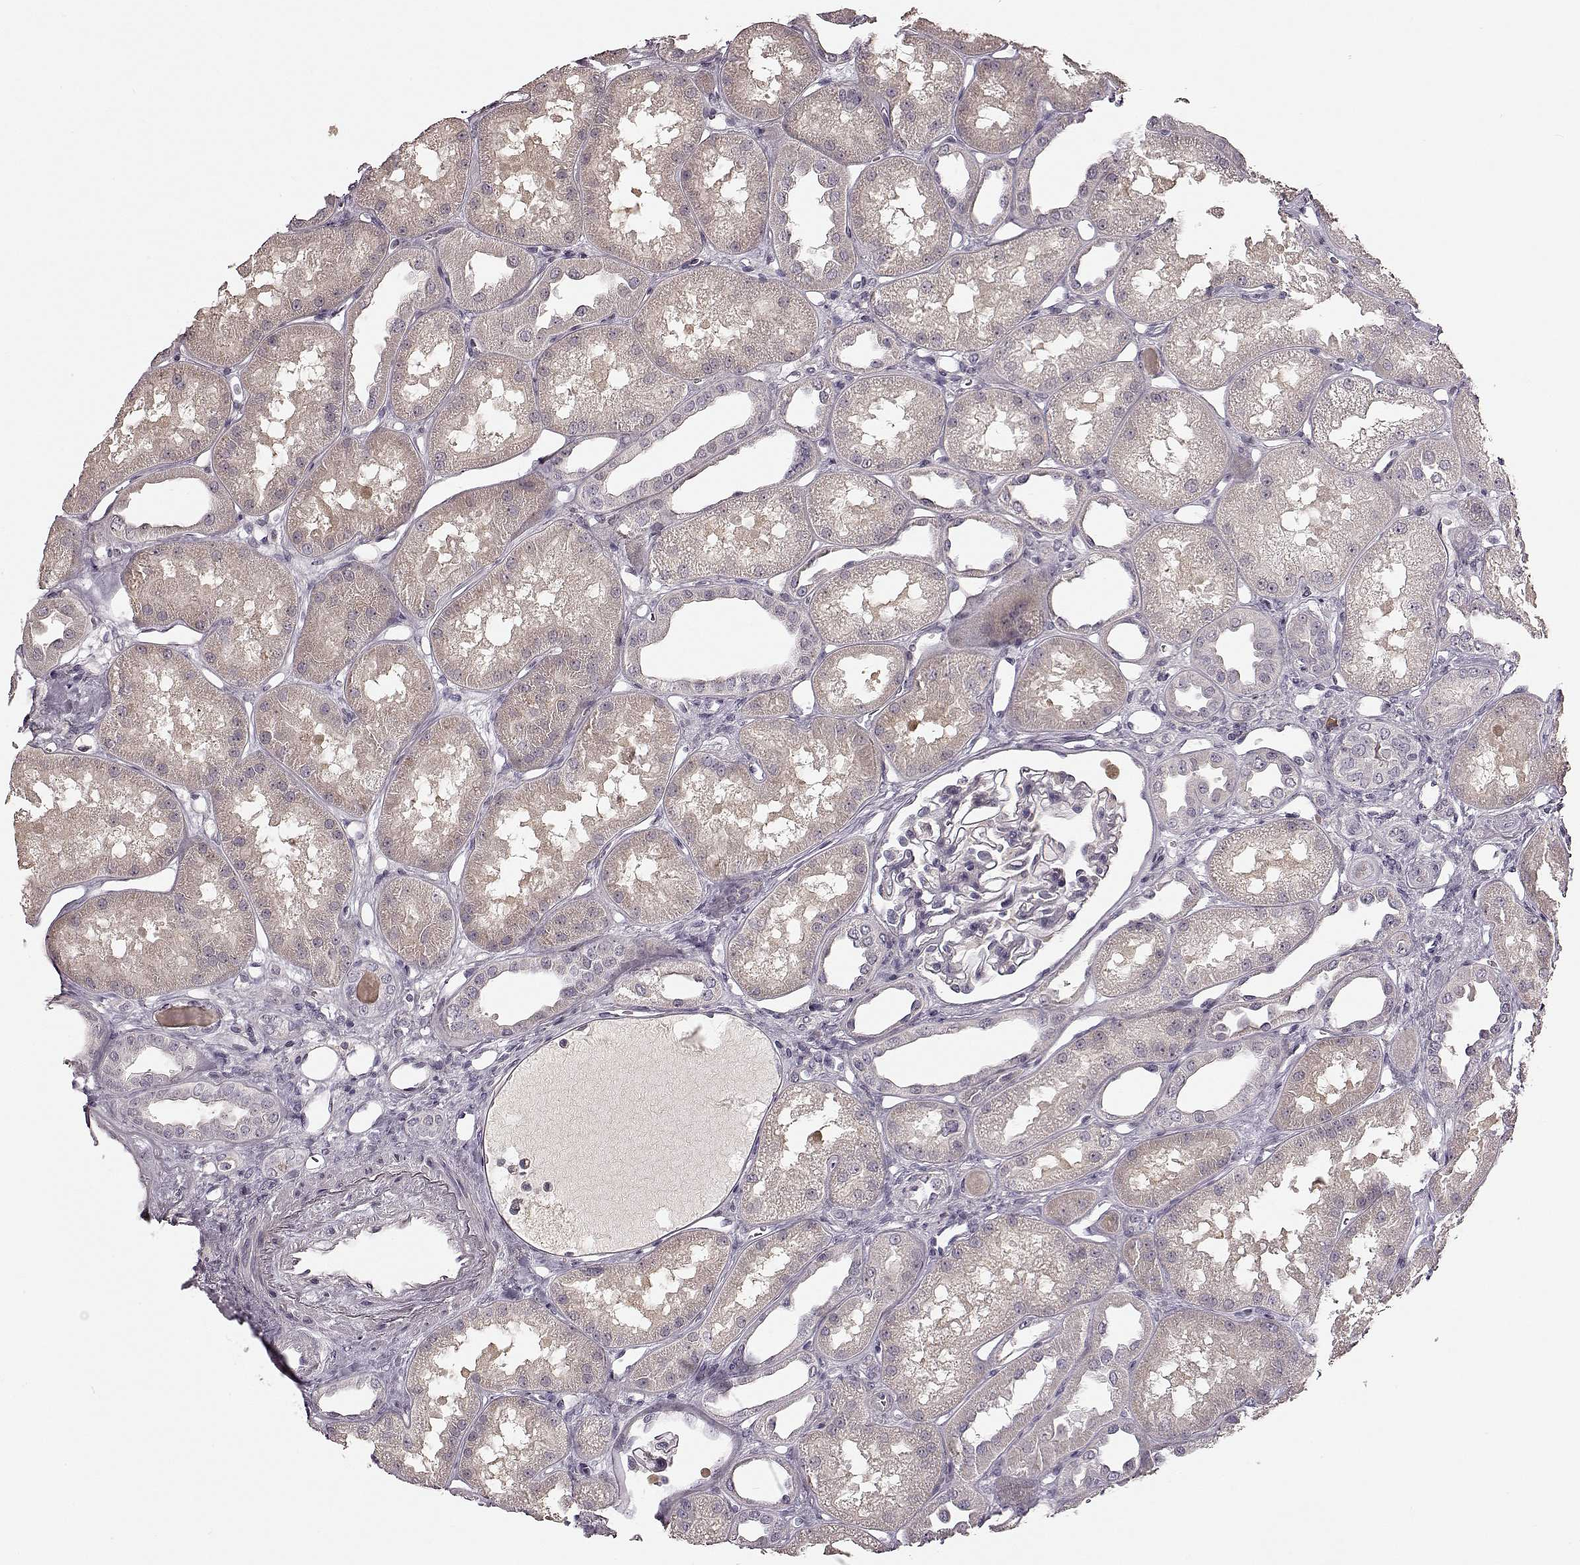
{"staining": {"intensity": "negative", "quantity": "none", "location": "none"}, "tissue": "kidney", "cell_type": "Cells in glomeruli", "image_type": "normal", "snomed": [{"axis": "morphology", "description": "Normal tissue, NOS"}, {"axis": "topography", "description": "Kidney"}], "caption": "Immunohistochemistry photomicrograph of unremarkable kidney: kidney stained with DAB exhibits no significant protein staining in cells in glomeruli.", "gene": "MIA", "patient": {"sex": "male", "age": 61}}